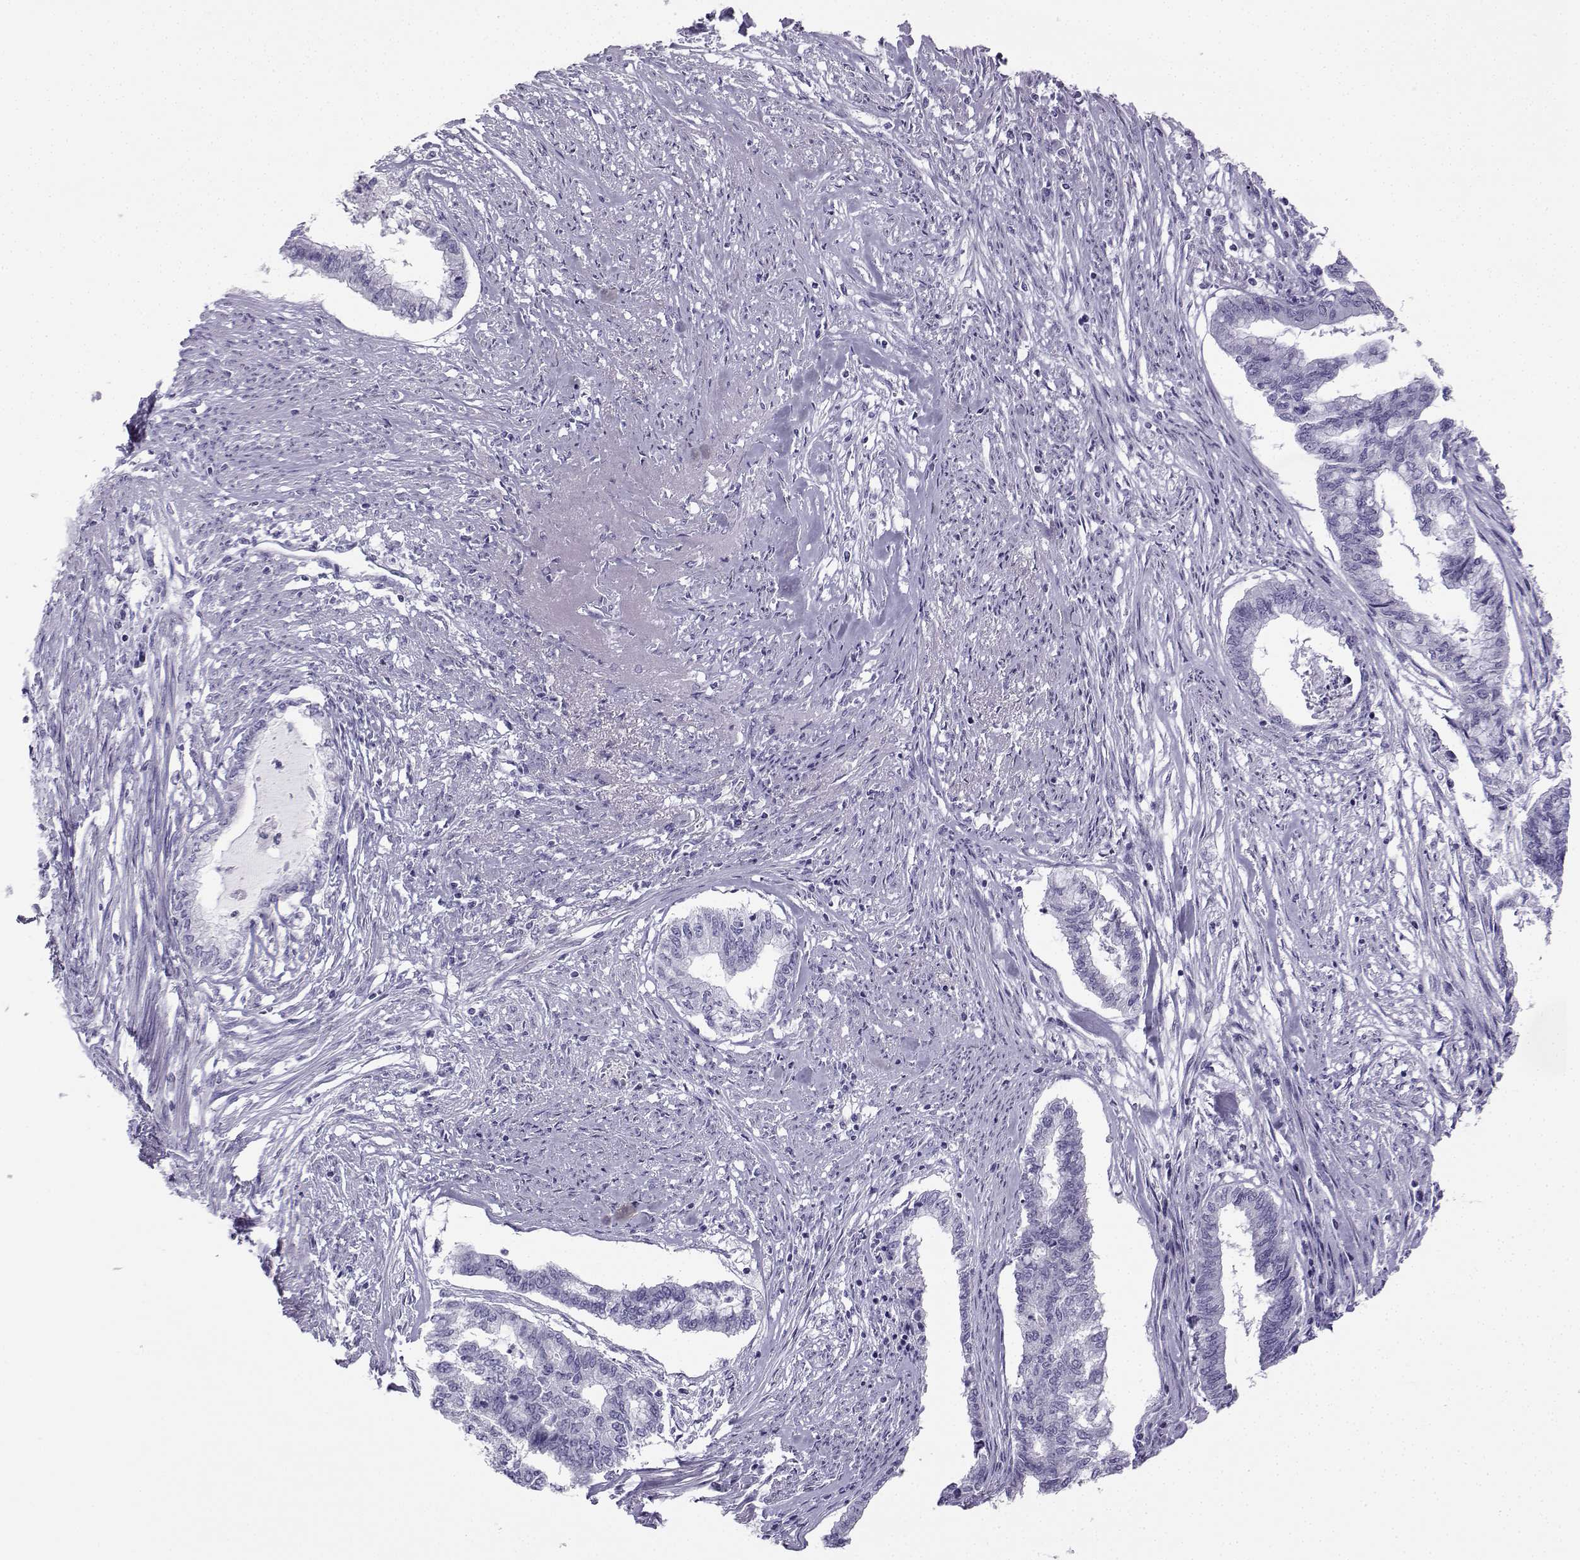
{"staining": {"intensity": "negative", "quantity": "none", "location": "none"}, "tissue": "endometrial cancer", "cell_type": "Tumor cells", "image_type": "cancer", "snomed": [{"axis": "morphology", "description": "Adenocarcinoma, NOS"}, {"axis": "topography", "description": "Endometrium"}], "caption": "Endometrial adenocarcinoma was stained to show a protein in brown. There is no significant staining in tumor cells.", "gene": "NEFL", "patient": {"sex": "female", "age": 79}}